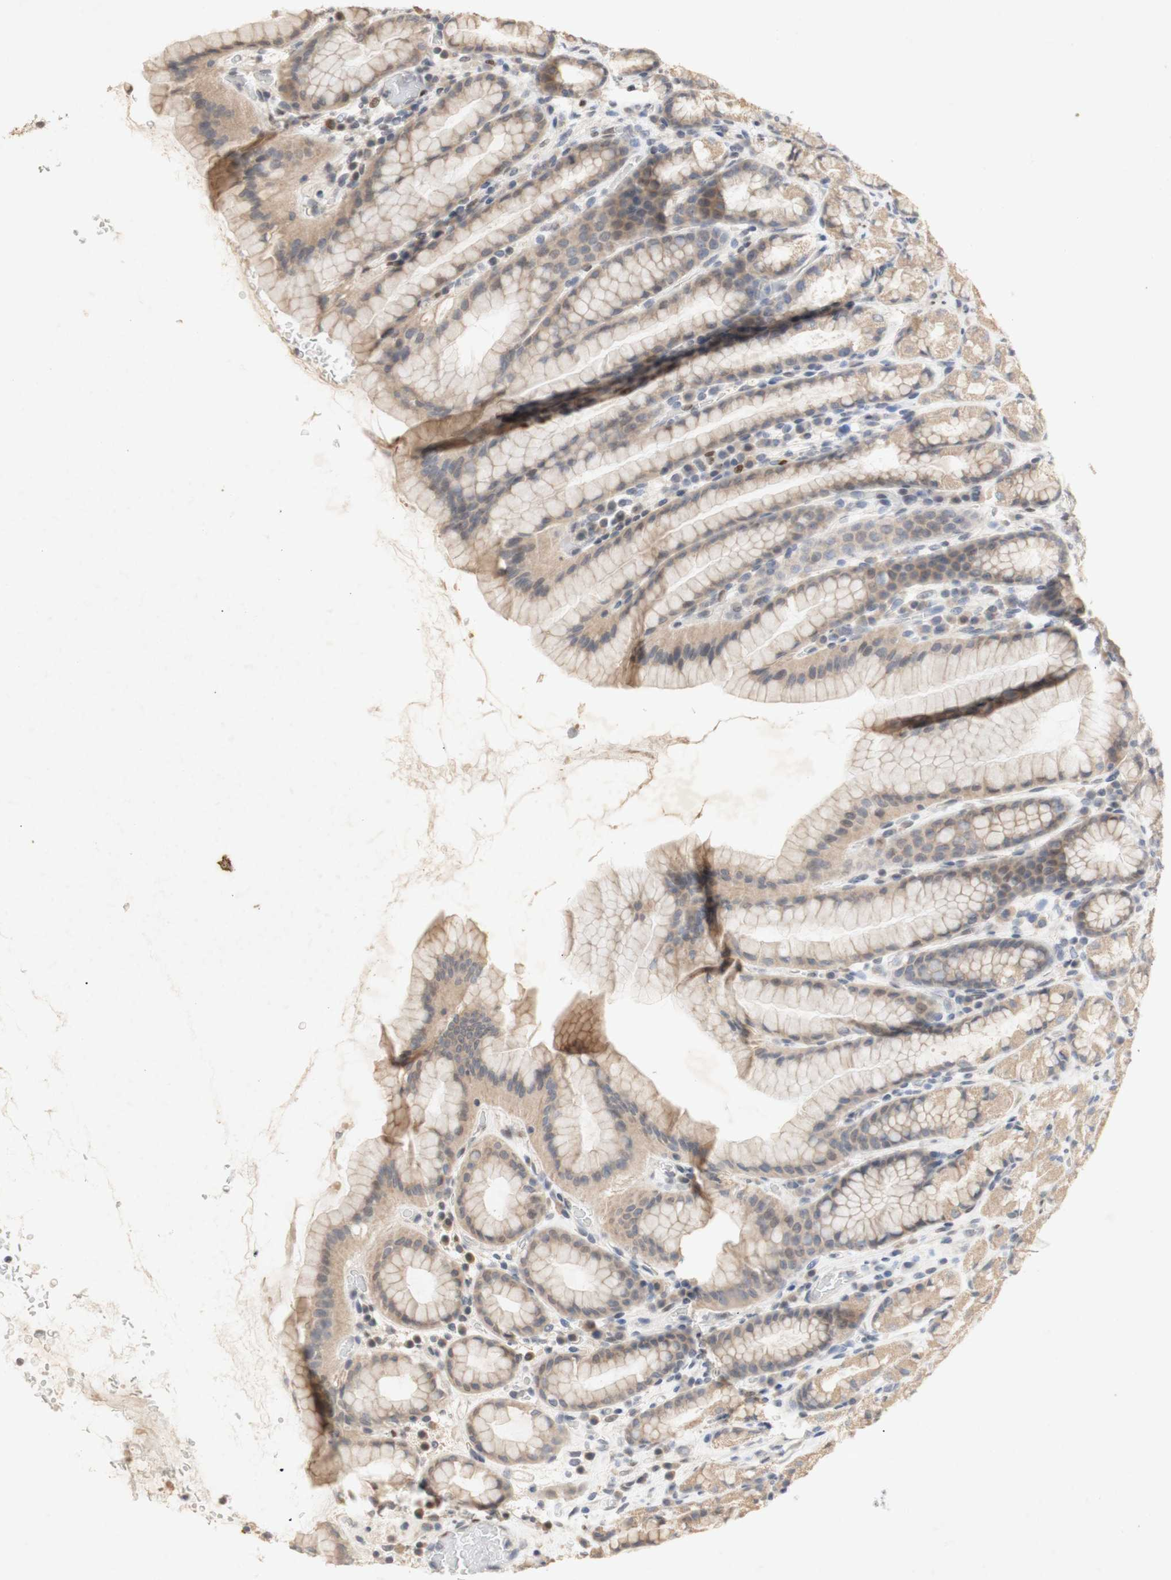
{"staining": {"intensity": "weak", "quantity": ">75%", "location": "cytoplasmic/membranous"}, "tissue": "stomach", "cell_type": "Glandular cells", "image_type": "normal", "snomed": [{"axis": "morphology", "description": "Normal tissue, NOS"}, {"axis": "topography", "description": "Stomach, upper"}], "caption": "High-magnification brightfield microscopy of unremarkable stomach stained with DAB (brown) and counterstained with hematoxylin (blue). glandular cells exhibit weak cytoplasmic/membranous expression is identified in about>75% of cells.", "gene": "FOSB", "patient": {"sex": "male", "age": 68}}